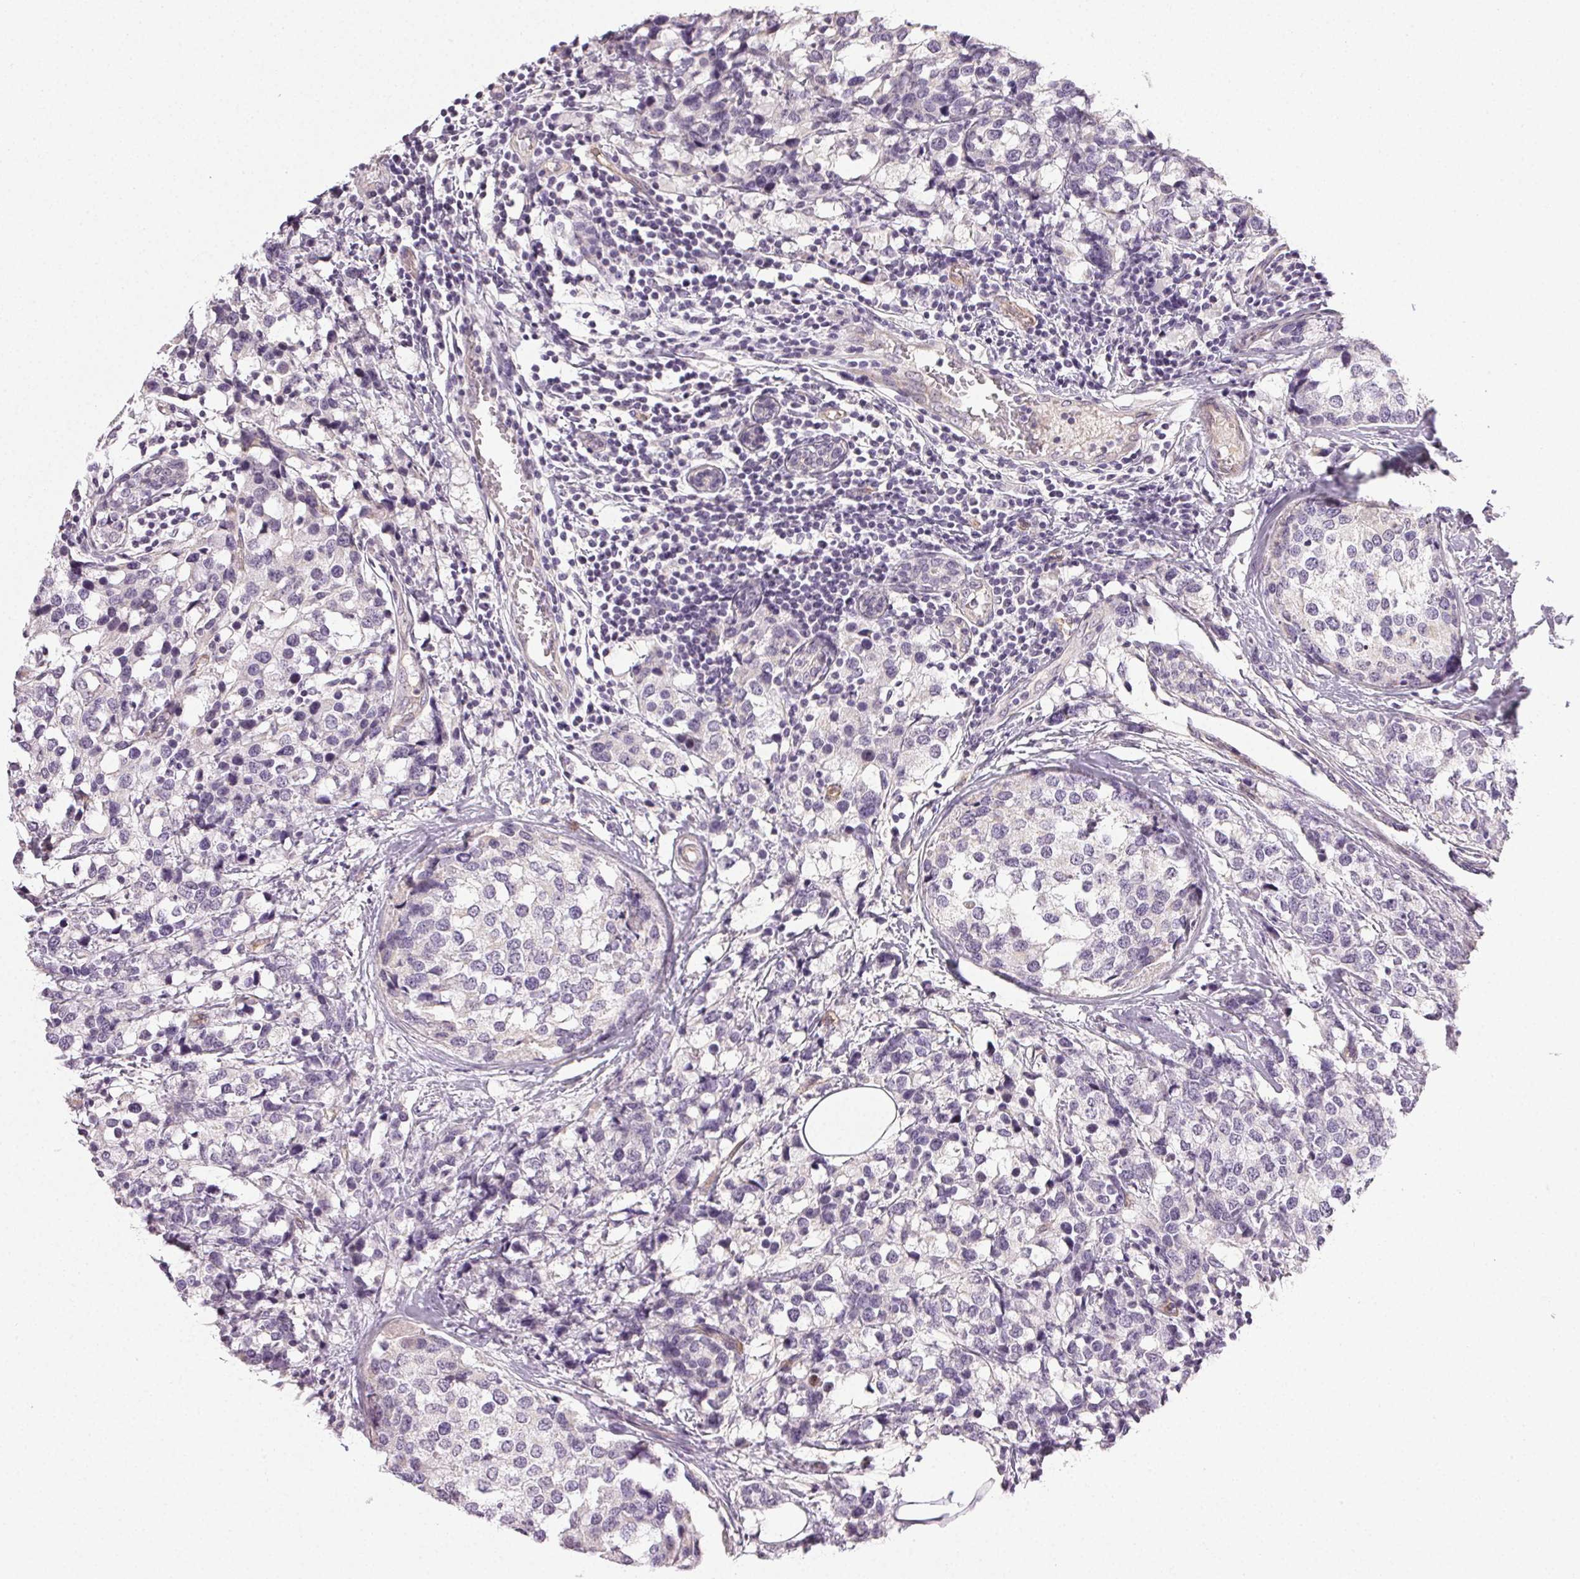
{"staining": {"intensity": "negative", "quantity": "none", "location": "none"}, "tissue": "breast cancer", "cell_type": "Tumor cells", "image_type": "cancer", "snomed": [{"axis": "morphology", "description": "Lobular carcinoma"}, {"axis": "topography", "description": "Breast"}], "caption": "Tumor cells show no significant positivity in lobular carcinoma (breast).", "gene": "PLCB1", "patient": {"sex": "female", "age": 59}}